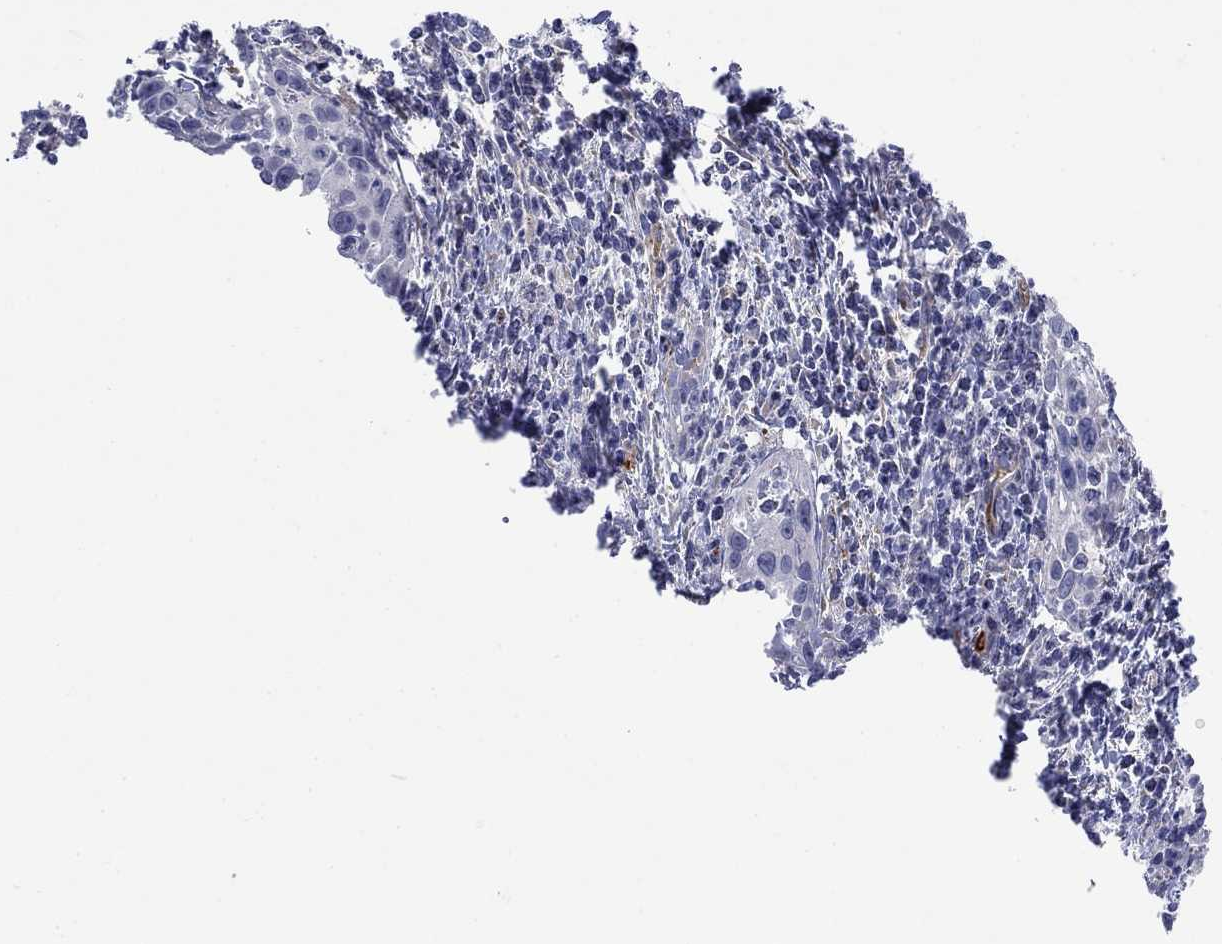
{"staining": {"intensity": "negative", "quantity": "none", "location": "none"}, "tissue": "cervical cancer", "cell_type": "Tumor cells", "image_type": "cancer", "snomed": [{"axis": "morphology", "description": "Squamous cell carcinoma, NOS"}, {"axis": "topography", "description": "Cervix"}], "caption": "Tumor cells show no significant protein positivity in squamous cell carcinoma (cervical).", "gene": "PTPRZ1", "patient": {"sex": "female", "age": 26}}